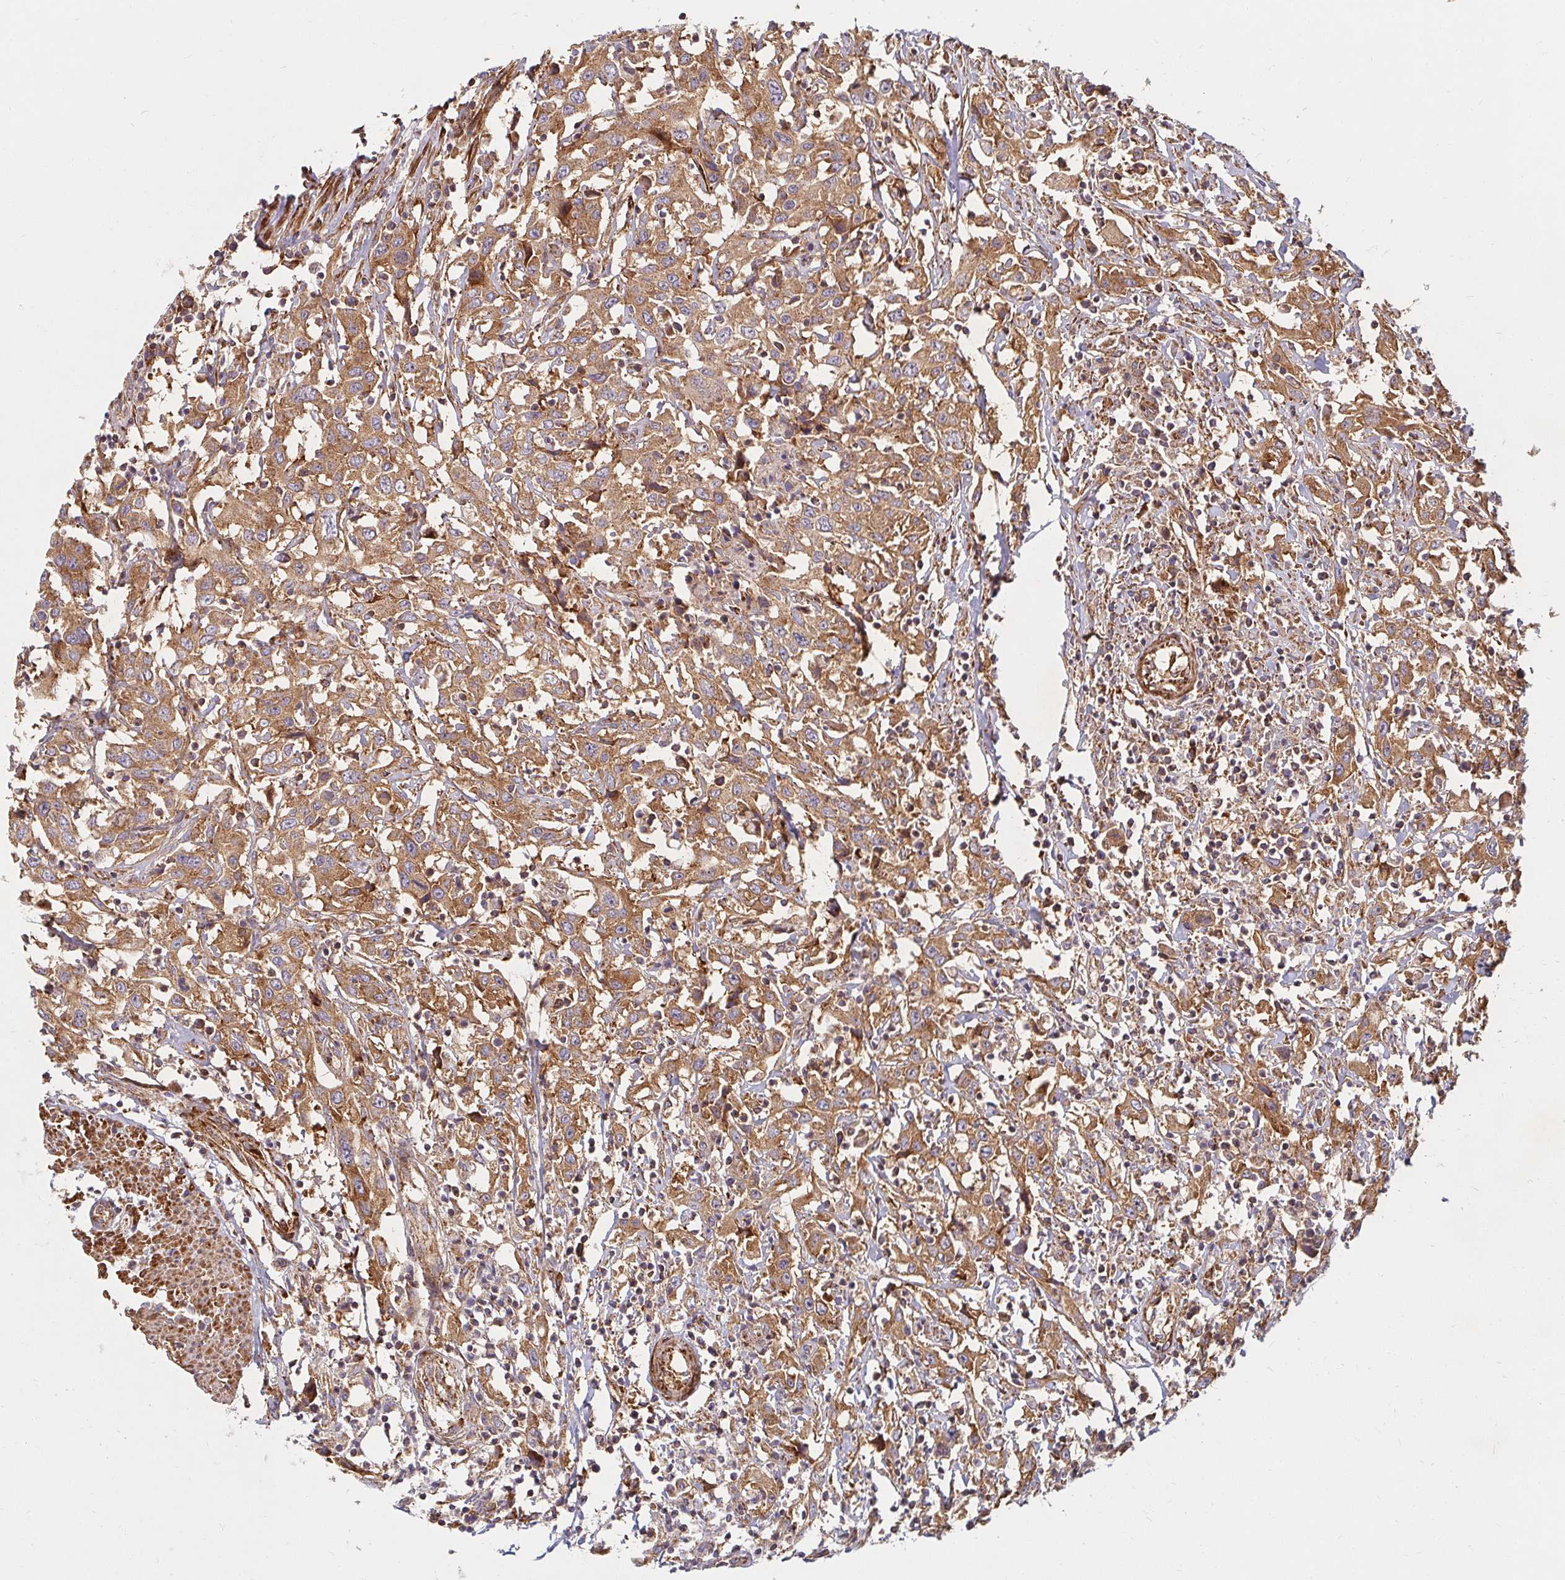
{"staining": {"intensity": "moderate", "quantity": ">75%", "location": "cytoplasmic/membranous"}, "tissue": "urothelial cancer", "cell_type": "Tumor cells", "image_type": "cancer", "snomed": [{"axis": "morphology", "description": "Urothelial carcinoma, High grade"}, {"axis": "topography", "description": "Urinary bladder"}], "caption": "The micrograph demonstrates staining of urothelial cancer, revealing moderate cytoplasmic/membranous protein positivity (brown color) within tumor cells.", "gene": "BTF3", "patient": {"sex": "male", "age": 61}}